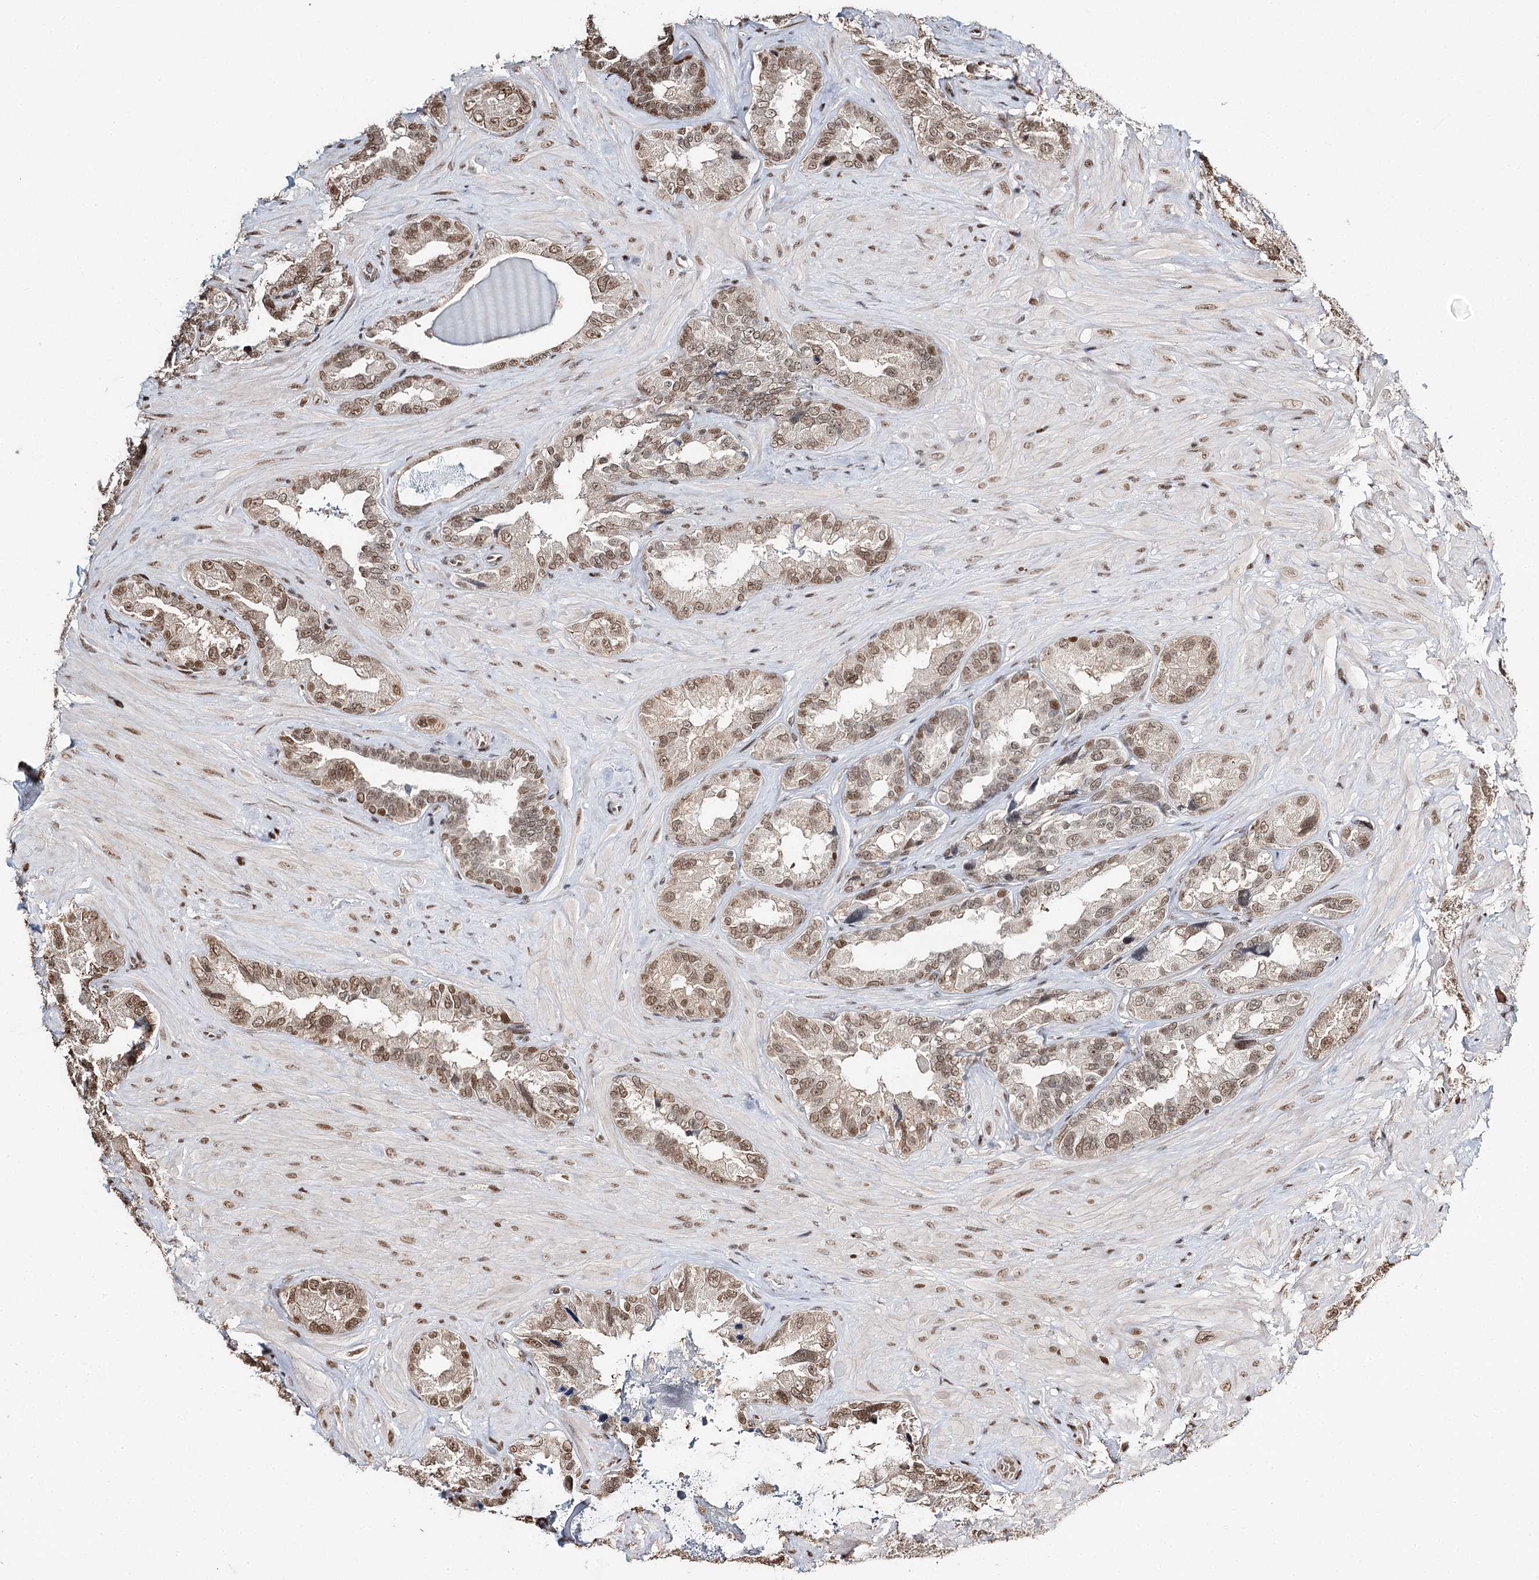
{"staining": {"intensity": "moderate", "quantity": "25%-75%", "location": "nuclear"}, "tissue": "seminal vesicle", "cell_type": "Glandular cells", "image_type": "normal", "snomed": [{"axis": "morphology", "description": "Normal tissue, NOS"}, {"axis": "topography", "description": "Seminal veicle"}, {"axis": "topography", "description": "Peripheral nerve tissue"}], "caption": "Moderate nuclear positivity is identified in about 25%-75% of glandular cells in unremarkable seminal vesicle.", "gene": "RPS27A", "patient": {"sex": "male", "age": 67}}